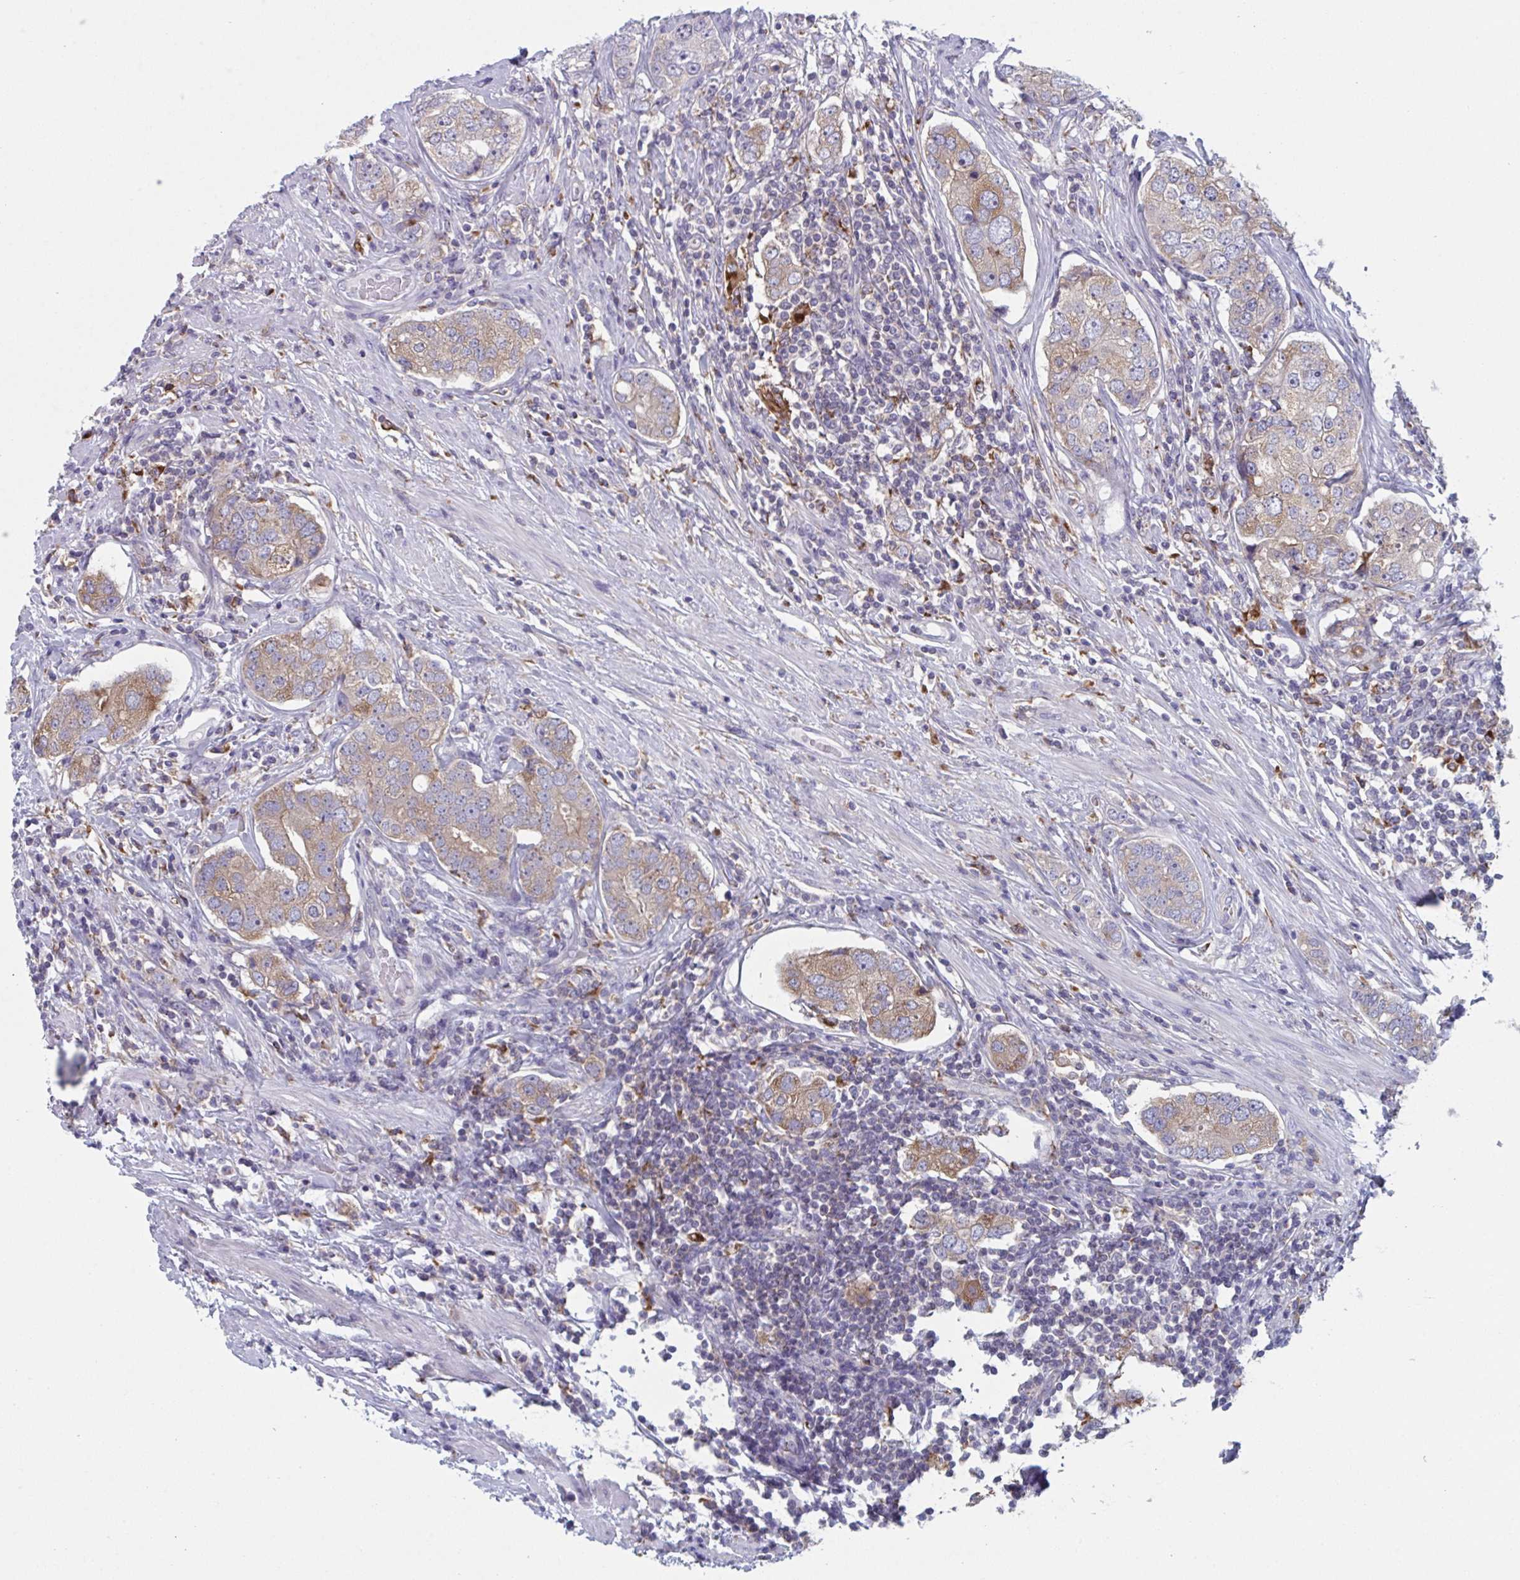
{"staining": {"intensity": "weak", "quantity": ">75%", "location": "cytoplasmic/membranous"}, "tissue": "prostate cancer", "cell_type": "Tumor cells", "image_type": "cancer", "snomed": [{"axis": "morphology", "description": "Adenocarcinoma, High grade"}, {"axis": "topography", "description": "Prostate"}], "caption": "Protein expression analysis of human prostate cancer reveals weak cytoplasmic/membranous expression in about >75% of tumor cells. (brown staining indicates protein expression, while blue staining denotes nuclei).", "gene": "NIPSNAP1", "patient": {"sex": "male", "age": 60}}